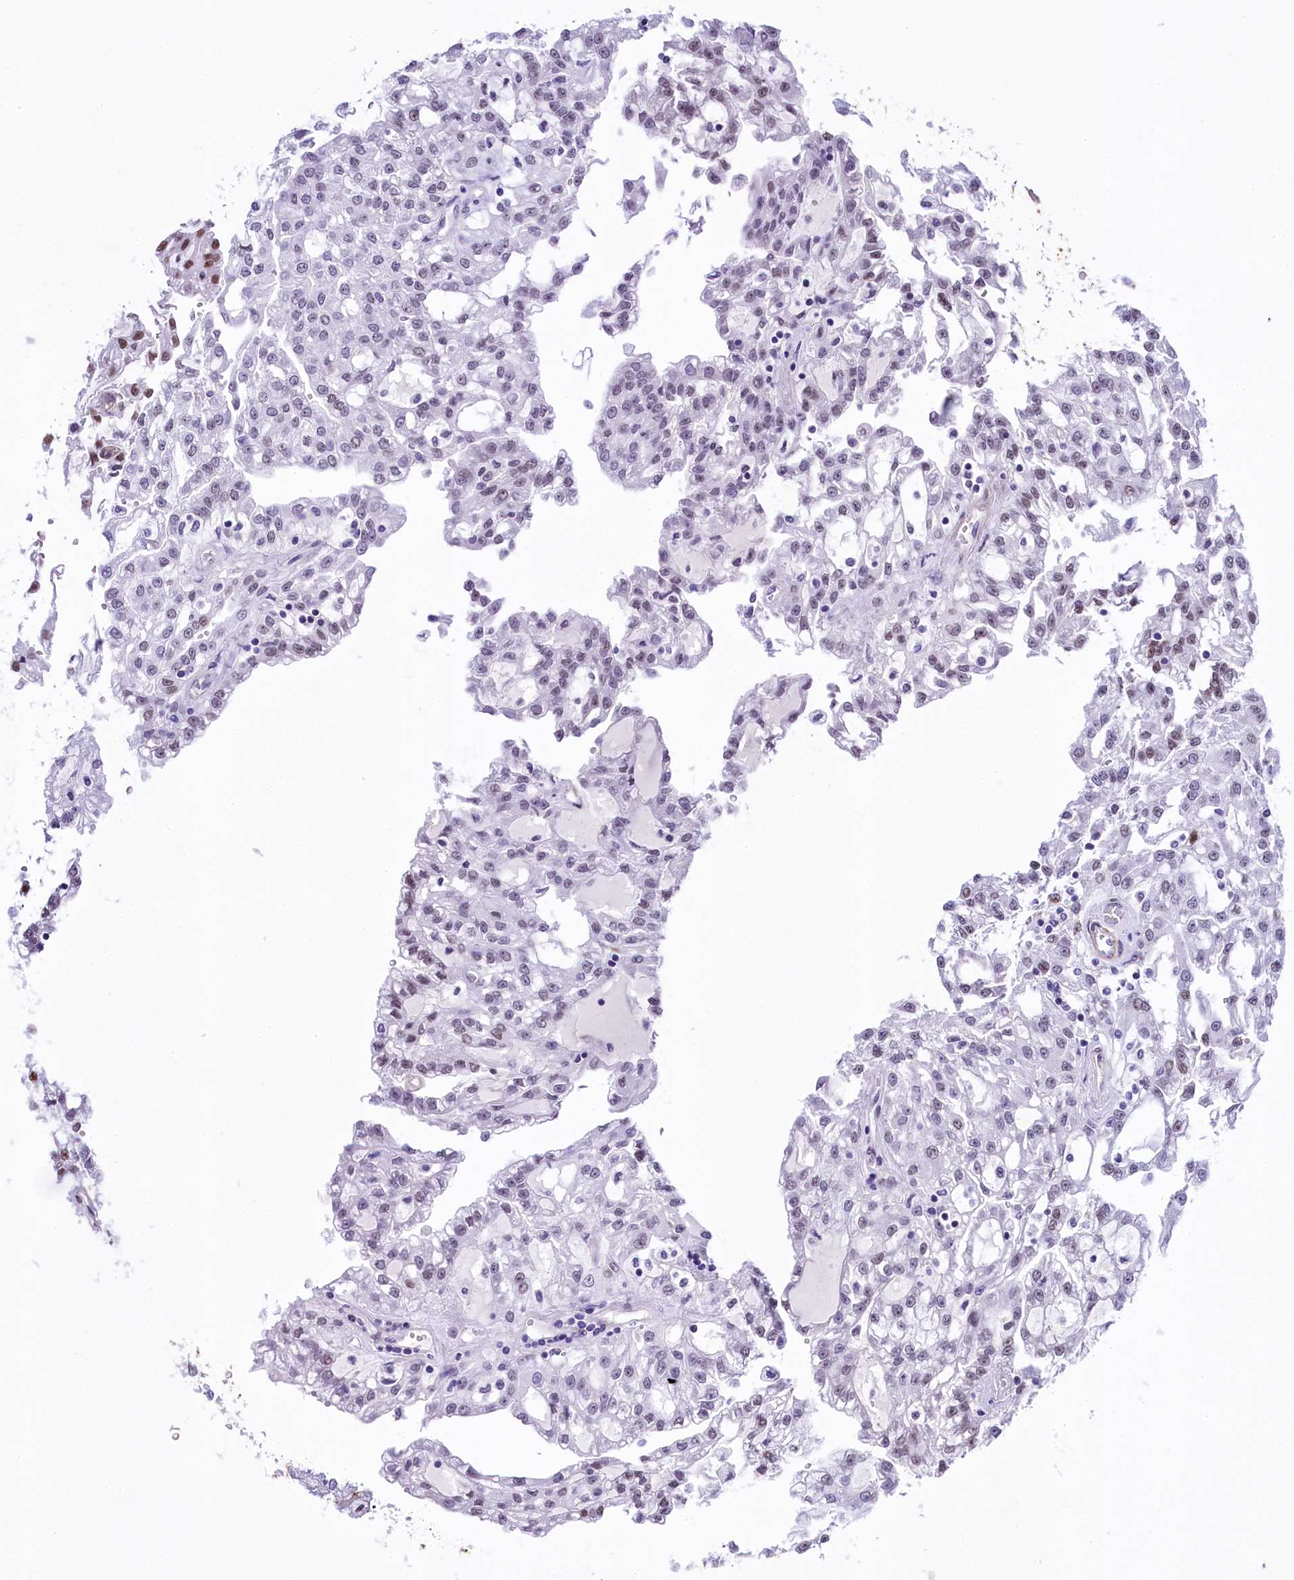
{"staining": {"intensity": "weak", "quantity": "25%-75%", "location": "nuclear"}, "tissue": "renal cancer", "cell_type": "Tumor cells", "image_type": "cancer", "snomed": [{"axis": "morphology", "description": "Adenocarcinoma, NOS"}, {"axis": "topography", "description": "Kidney"}], "caption": "The immunohistochemical stain highlights weak nuclear staining in tumor cells of renal cancer (adenocarcinoma) tissue.", "gene": "SAMD10", "patient": {"sex": "male", "age": 63}}